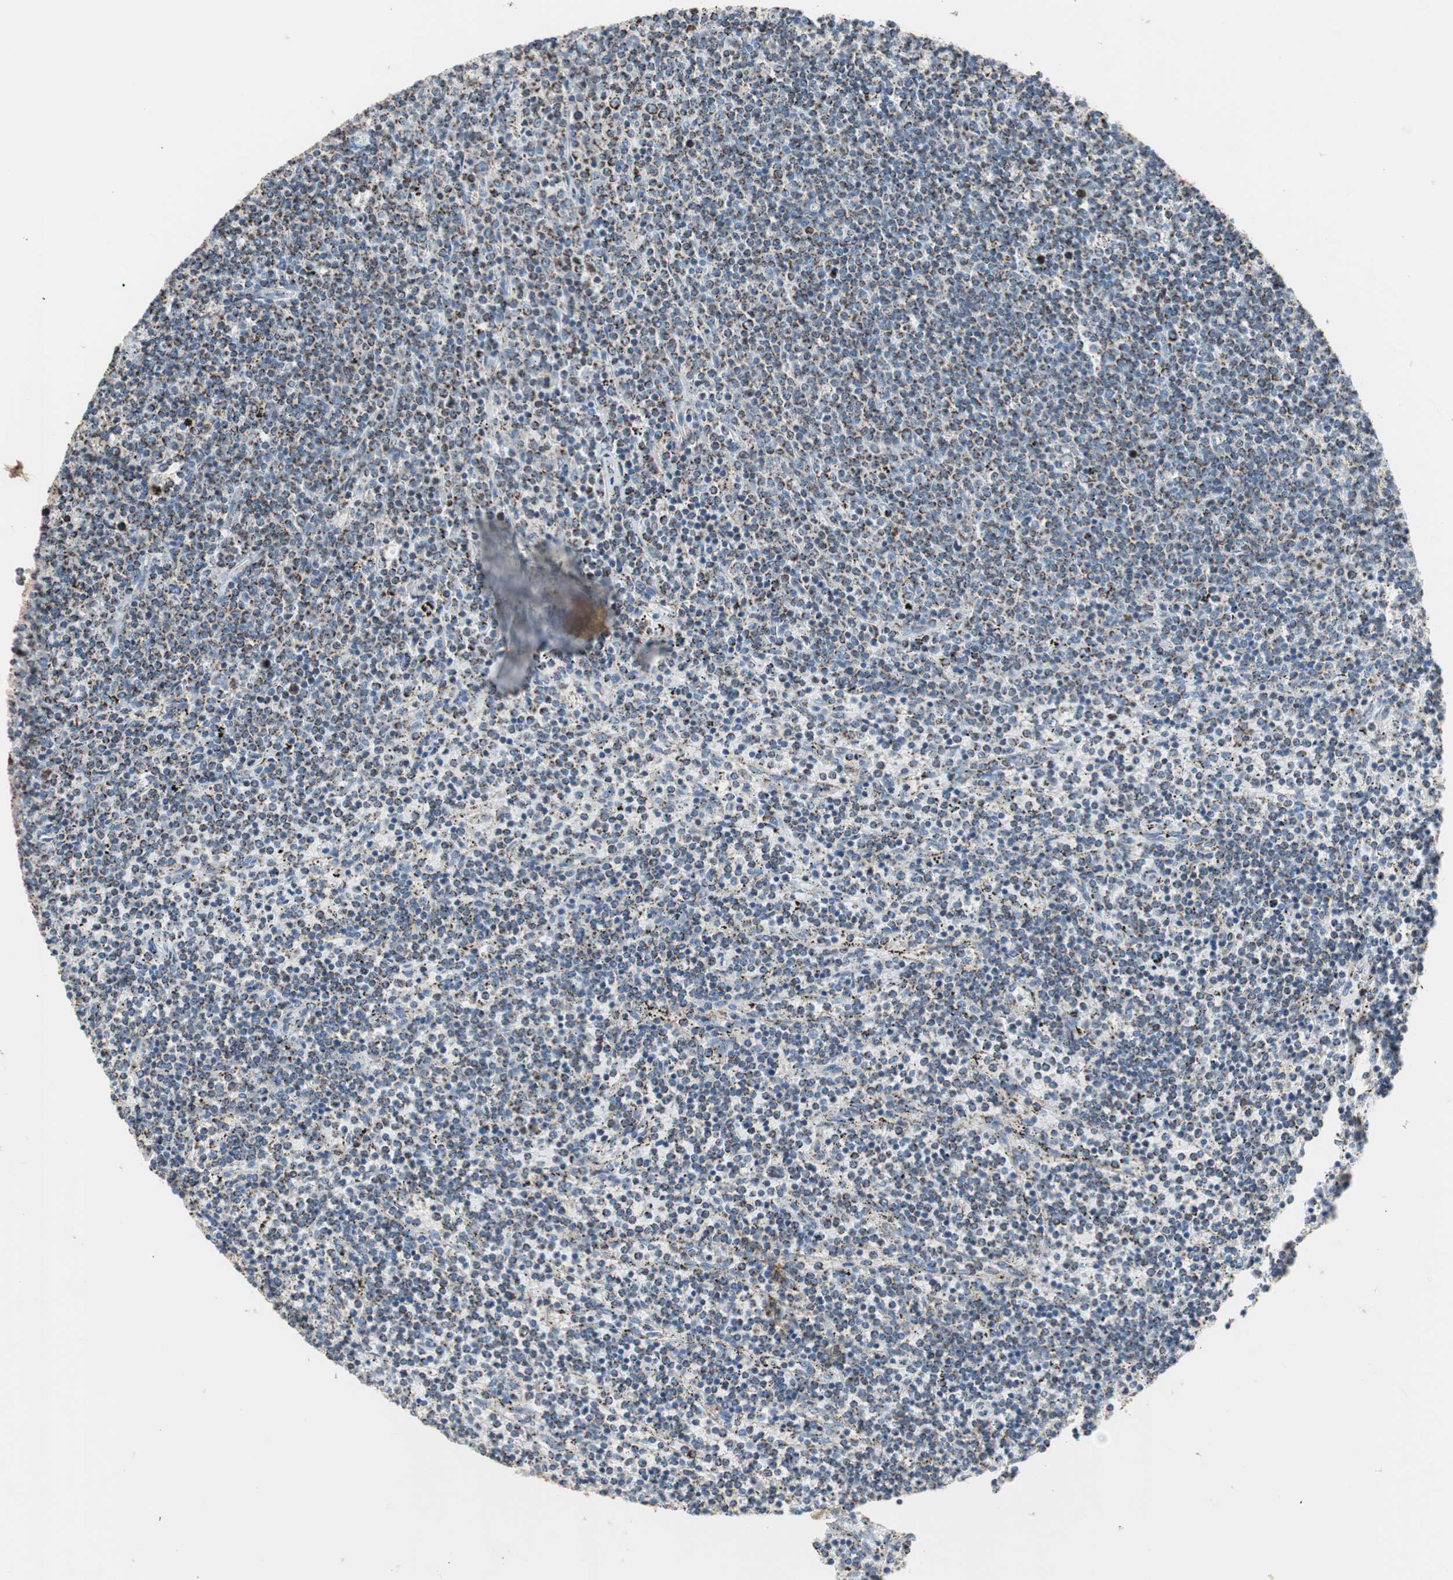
{"staining": {"intensity": "moderate", "quantity": "<25%", "location": "cytoplasmic/membranous"}, "tissue": "lymphoma", "cell_type": "Tumor cells", "image_type": "cancer", "snomed": [{"axis": "morphology", "description": "Malignant lymphoma, non-Hodgkin's type, Low grade"}, {"axis": "topography", "description": "Spleen"}], "caption": "Lymphoma stained with a brown dye shows moderate cytoplasmic/membranous positive staining in about <25% of tumor cells.", "gene": "PCSK4", "patient": {"sex": "female", "age": 50}}